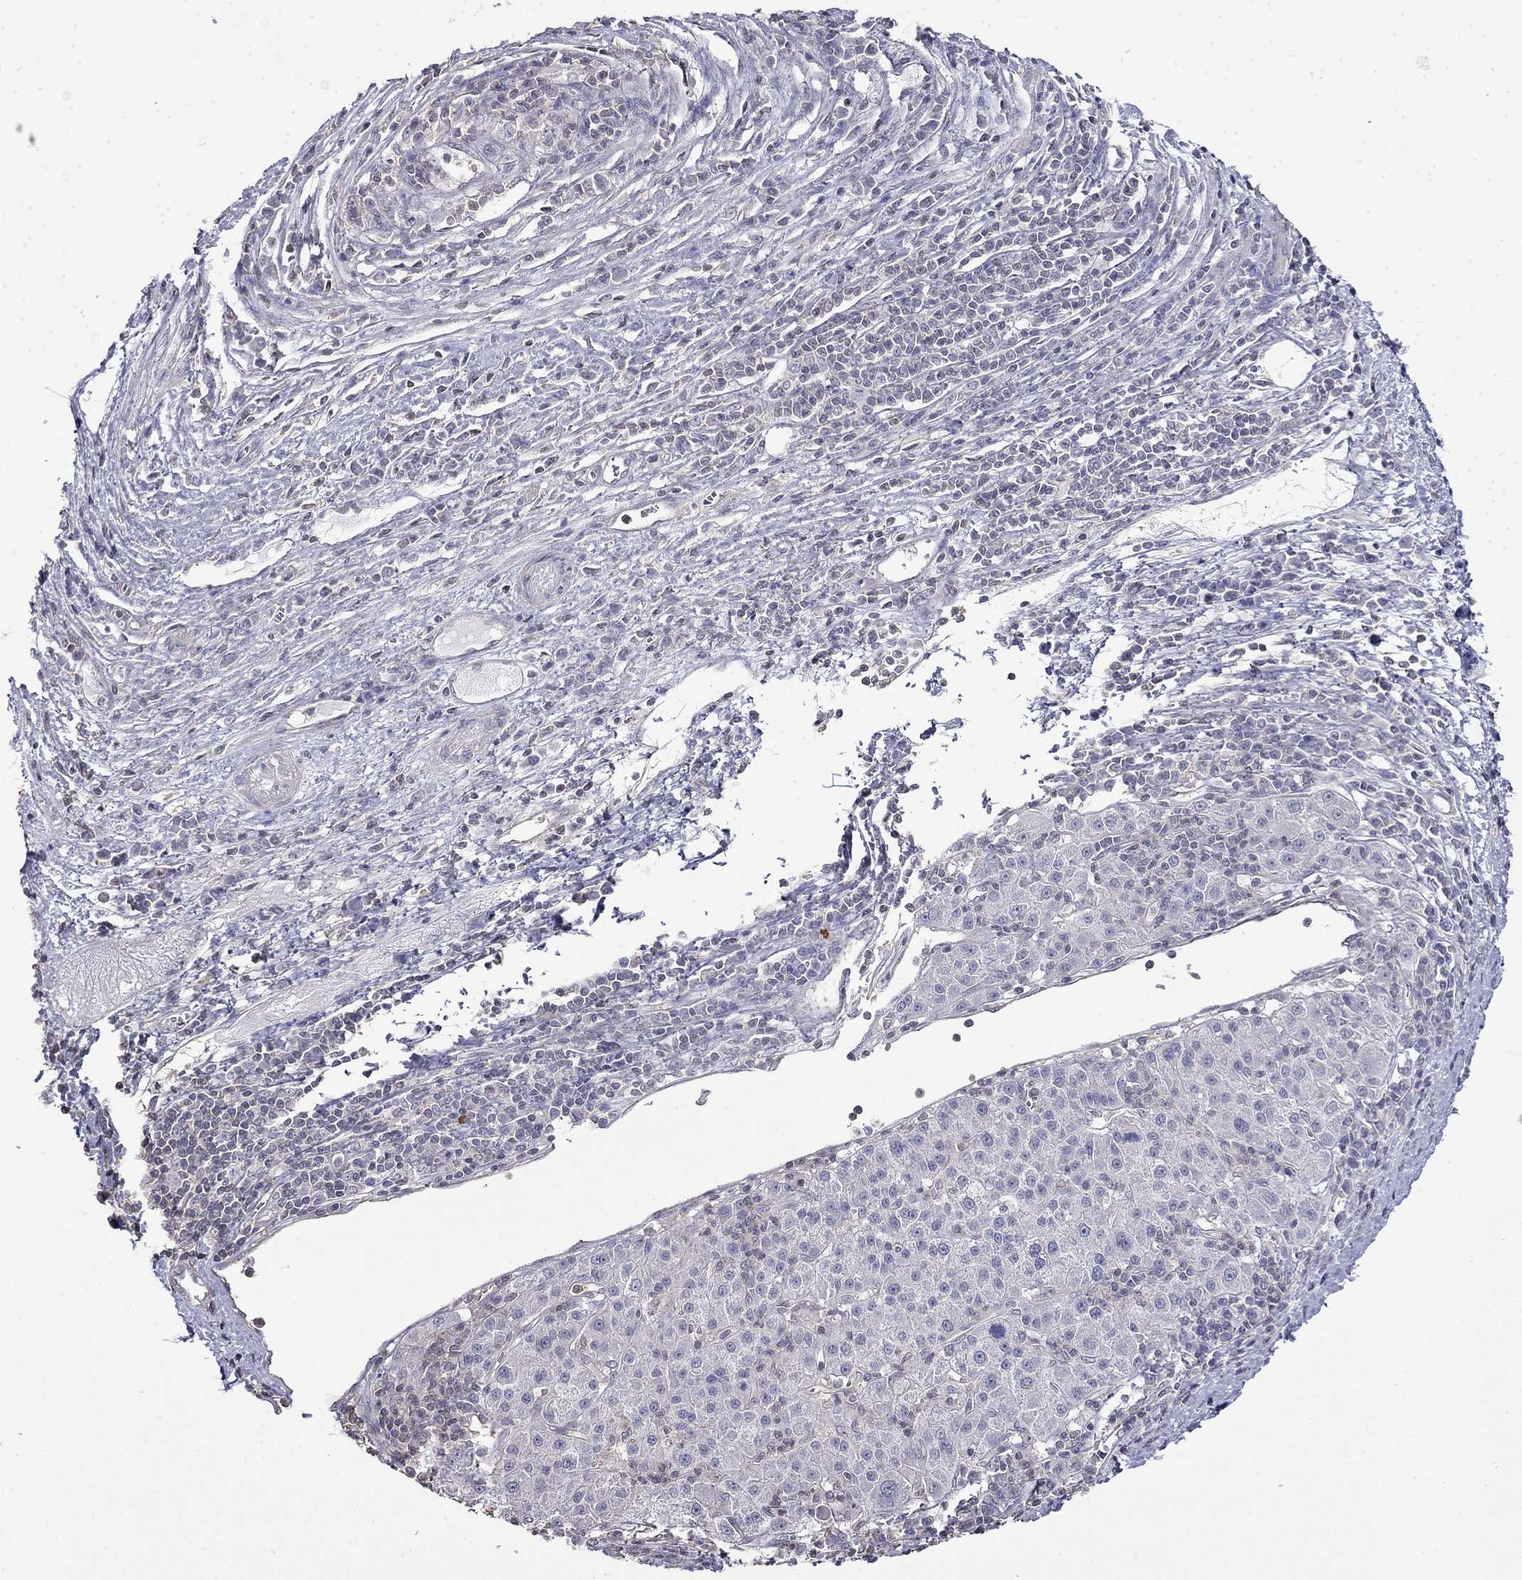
{"staining": {"intensity": "negative", "quantity": "none", "location": "none"}, "tissue": "liver cancer", "cell_type": "Tumor cells", "image_type": "cancer", "snomed": [{"axis": "morphology", "description": "Carcinoma, Hepatocellular, NOS"}, {"axis": "topography", "description": "Liver"}], "caption": "IHC histopathology image of human liver cancer stained for a protein (brown), which exhibits no expression in tumor cells. (DAB IHC visualized using brightfield microscopy, high magnification).", "gene": "GUCA1B", "patient": {"sex": "female", "age": 60}}